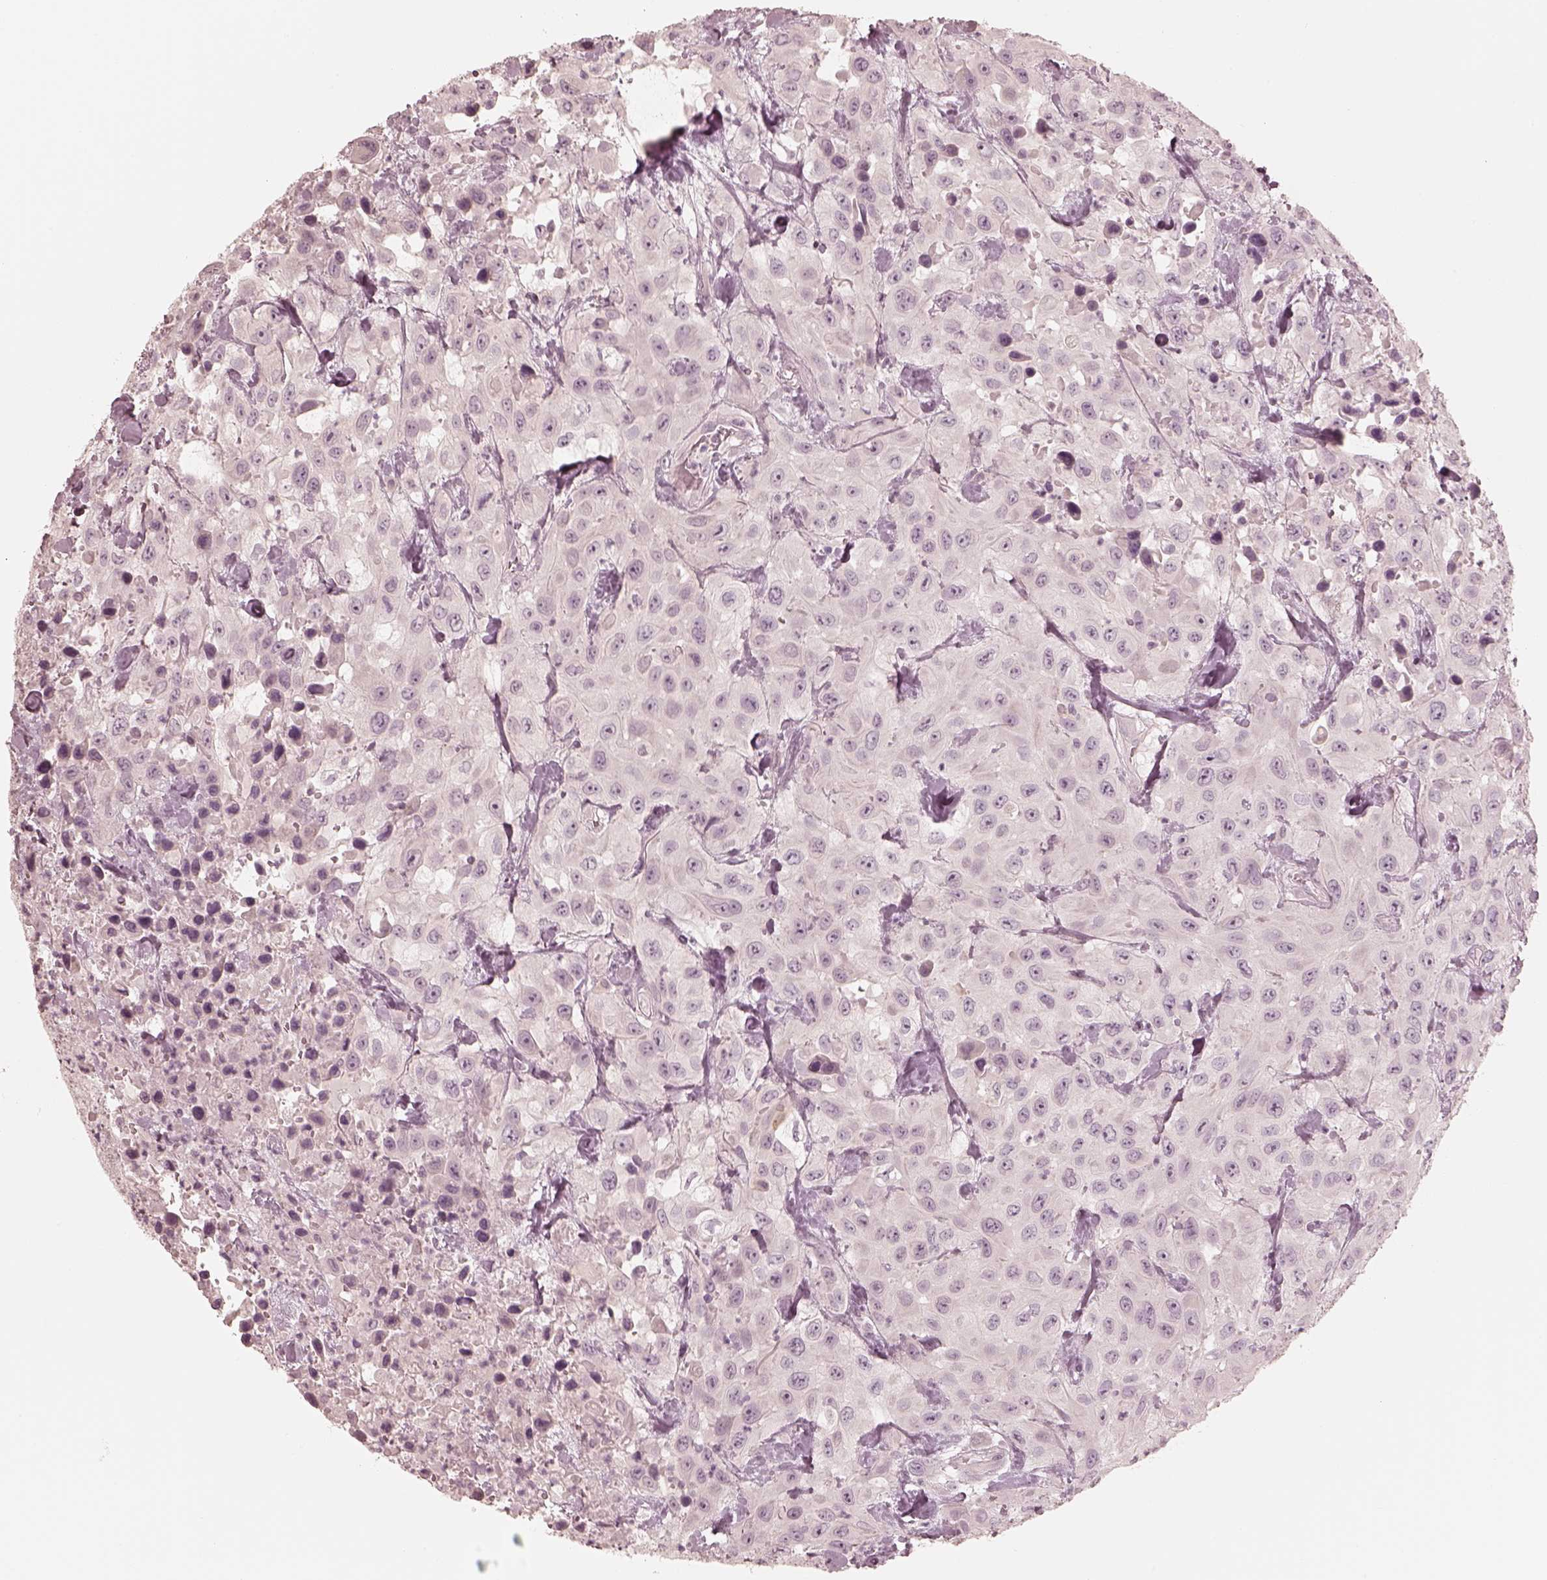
{"staining": {"intensity": "negative", "quantity": "none", "location": "none"}, "tissue": "urothelial cancer", "cell_type": "Tumor cells", "image_type": "cancer", "snomed": [{"axis": "morphology", "description": "Urothelial carcinoma, High grade"}, {"axis": "topography", "description": "Urinary bladder"}], "caption": "Urothelial cancer was stained to show a protein in brown. There is no significant expression in tumor cells.", "gene": "CALR3", "patient": {"sex": "male", "age": 79}}